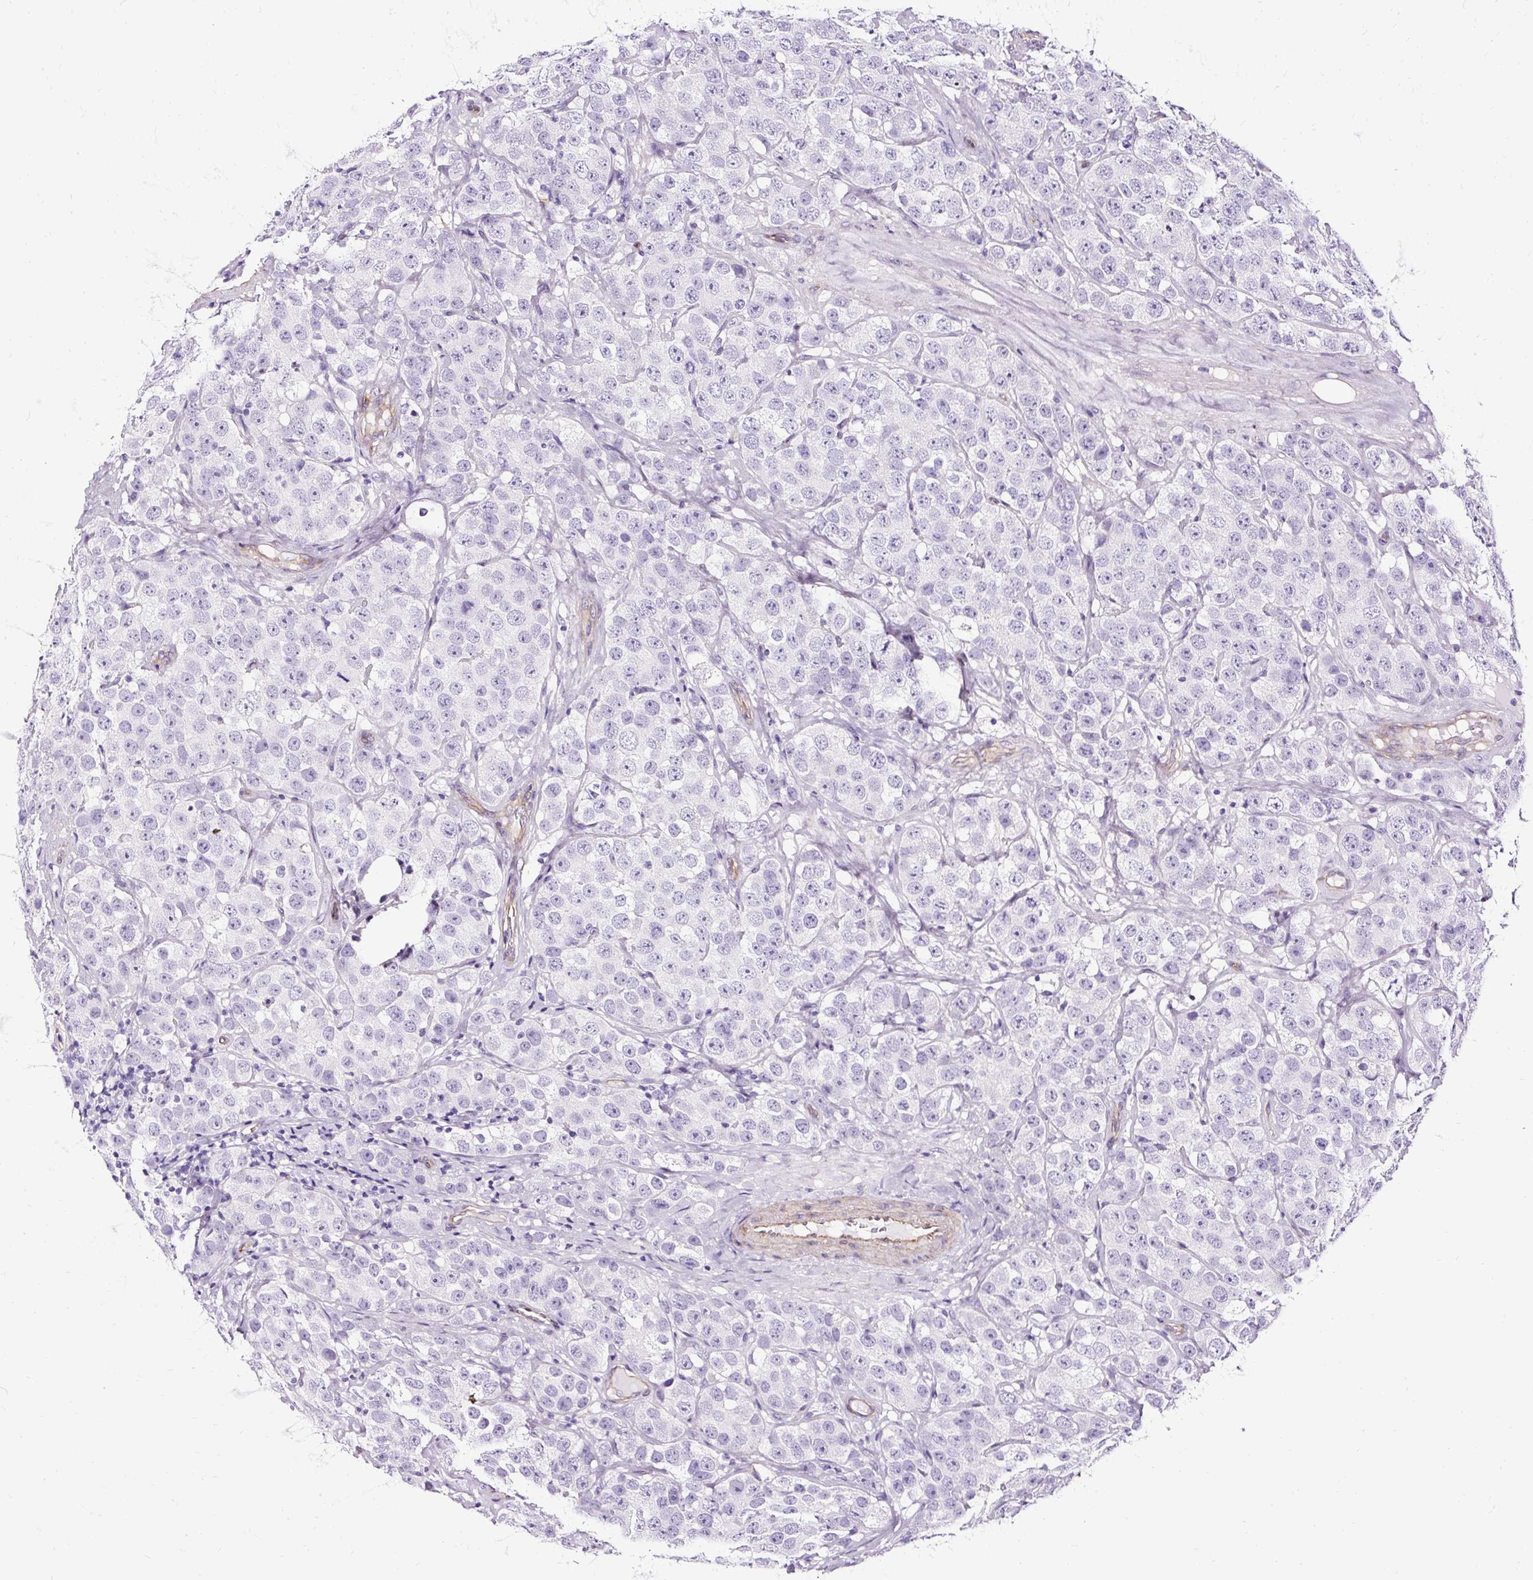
{"staining": {"intensity": "negative", "quantity": "none", "location": "none"}, "tissue": "testis cancer", "cell_type": "Tumor cells", "image_type": "cancer", "snomed": [{"axis": "morphology", "description": "Seminoma, NOS"}, {"axis": "topography", "description": "Testis"}], "caption": "The immunohistochemistry micrograph has no significant positivity in tumor cells of seminoma (testis) tissue.", "gene": "SLC7A8", "patient": {"sex": "male", "age": 28}}